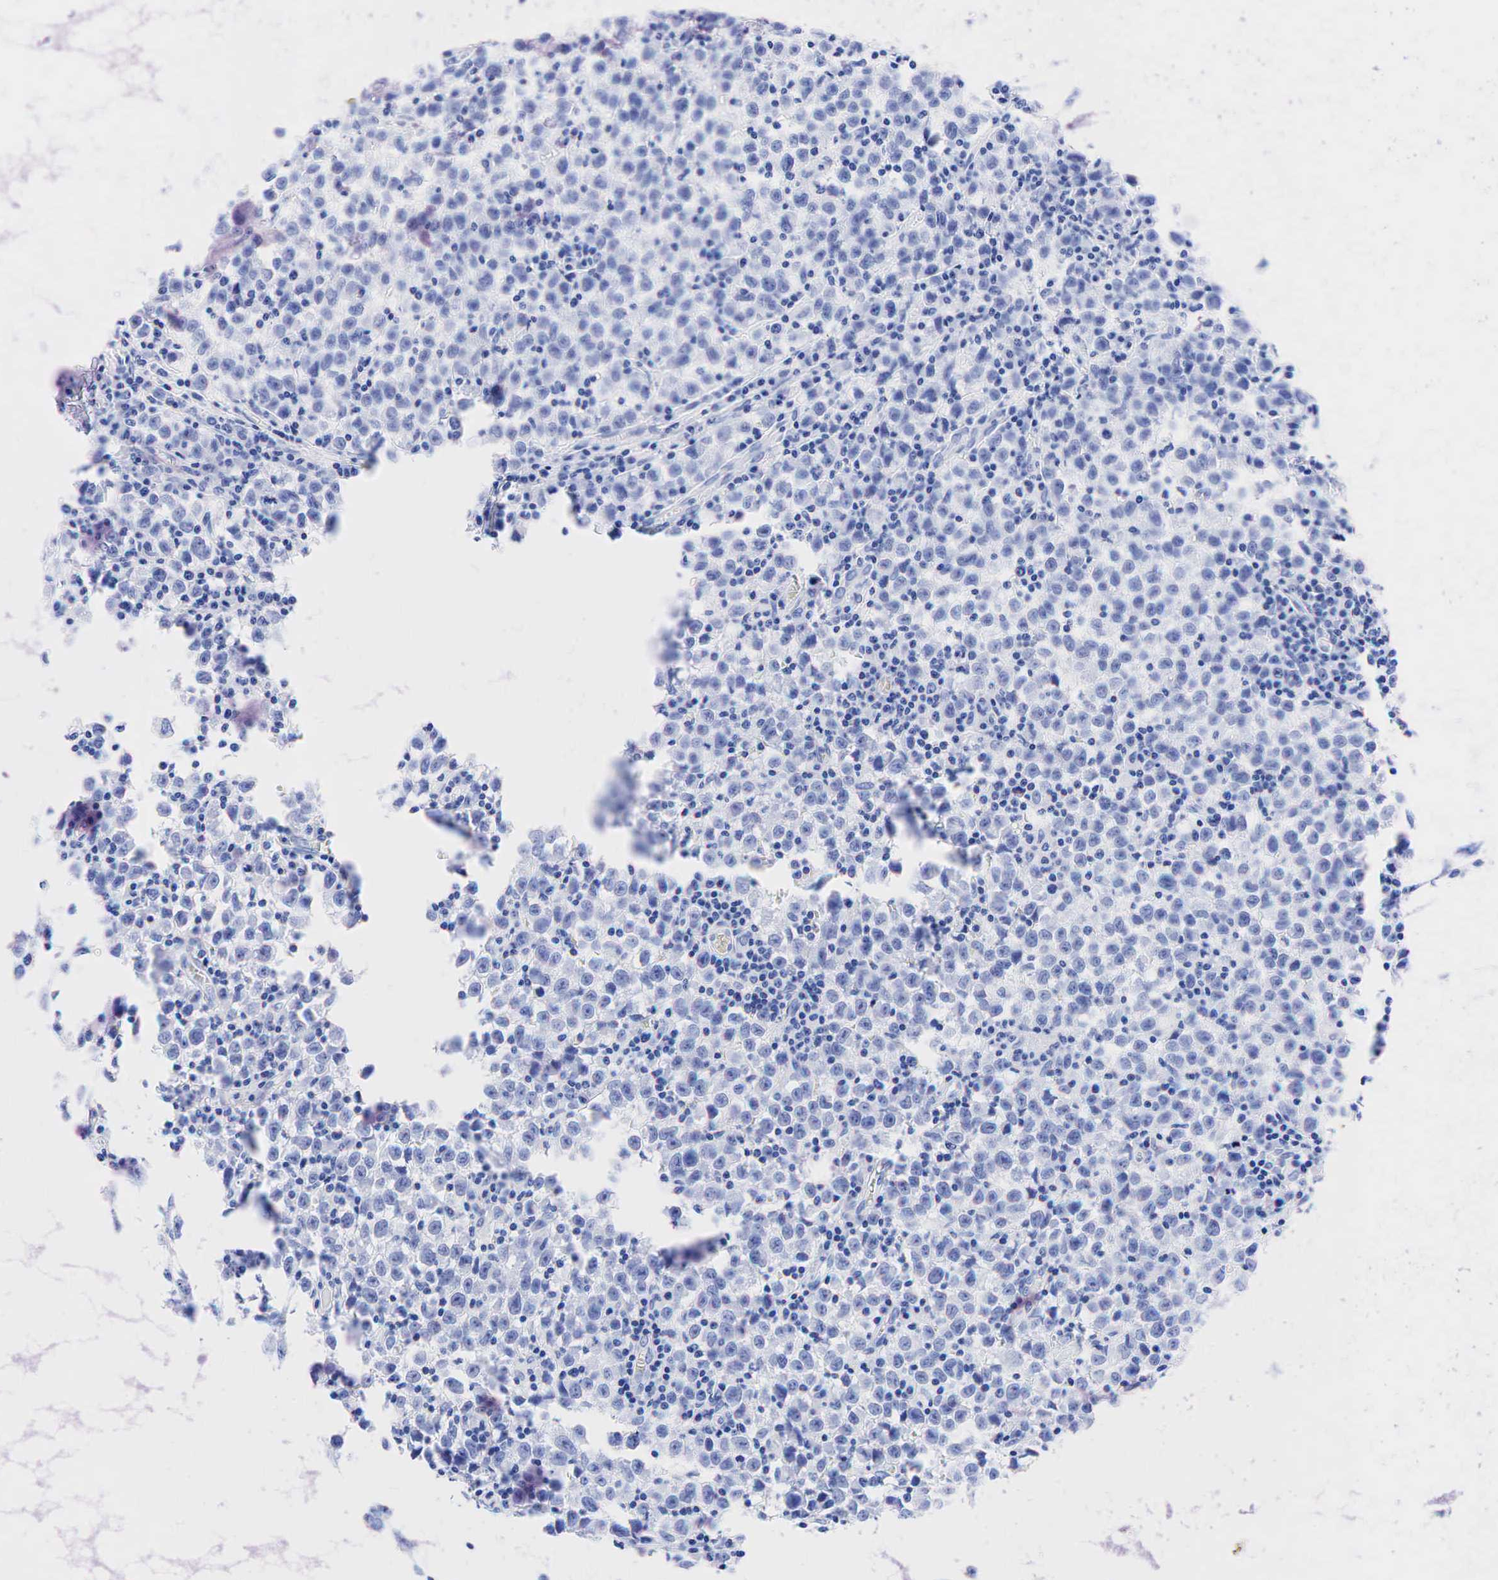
{"staining": {"intensity": "negative", "quantity": "none", "location": "none"}, "tissue": "testis cancer", "cell_type": "Tumor cells", "image_type": "cancer", "snomed": [{"axis": "morphology", "description": "Seminoma, NOS"}, {"axis": "topography", "description": "Testis"}], "caption": "Tumor cells show no significant staining in testis cancer.", "gene": "KRT19", "patient": {"sex": "male", "age": 35}}